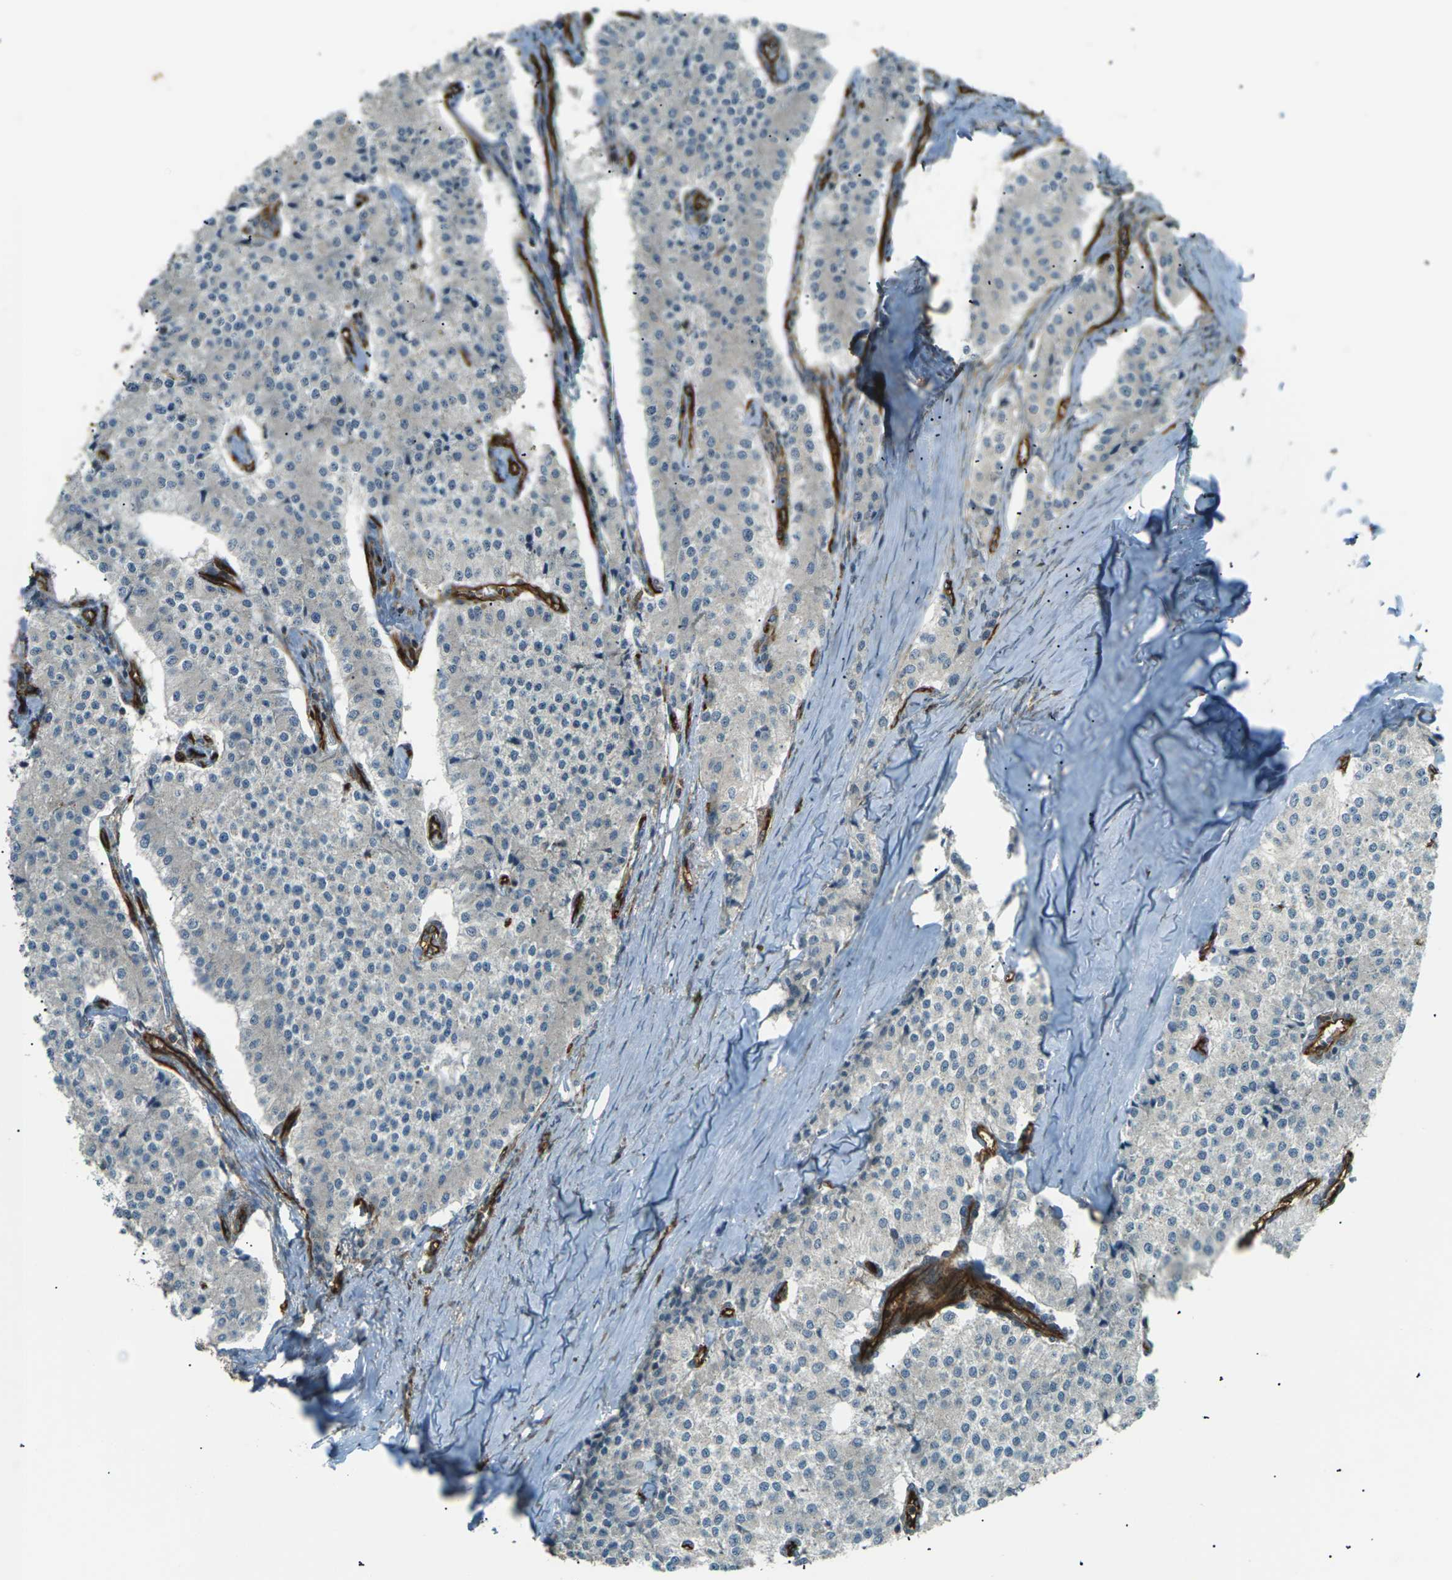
{"staining": {"intensity": "negative", "quantity": "none", "location": "none"}, "tissue": "carcinoid", "cell_type": "Tumor cells", "image_type": "cancer", "snomed": [{"axis": "morphology", "description": "Carcinoid, malignant, NOS"}, {"axis": "topography", "description": "Colon"}], "caption": "High power microscopy photomicrograph of an IHC photomicrograph of malignant carcinoid, revealing no significant positivity in tumor cells. (DAB (3,3'-diaminobenzidine) IHC, high magnification).", "gene": "S1PR1", "patient": {"sex": "female", "age": 52}}